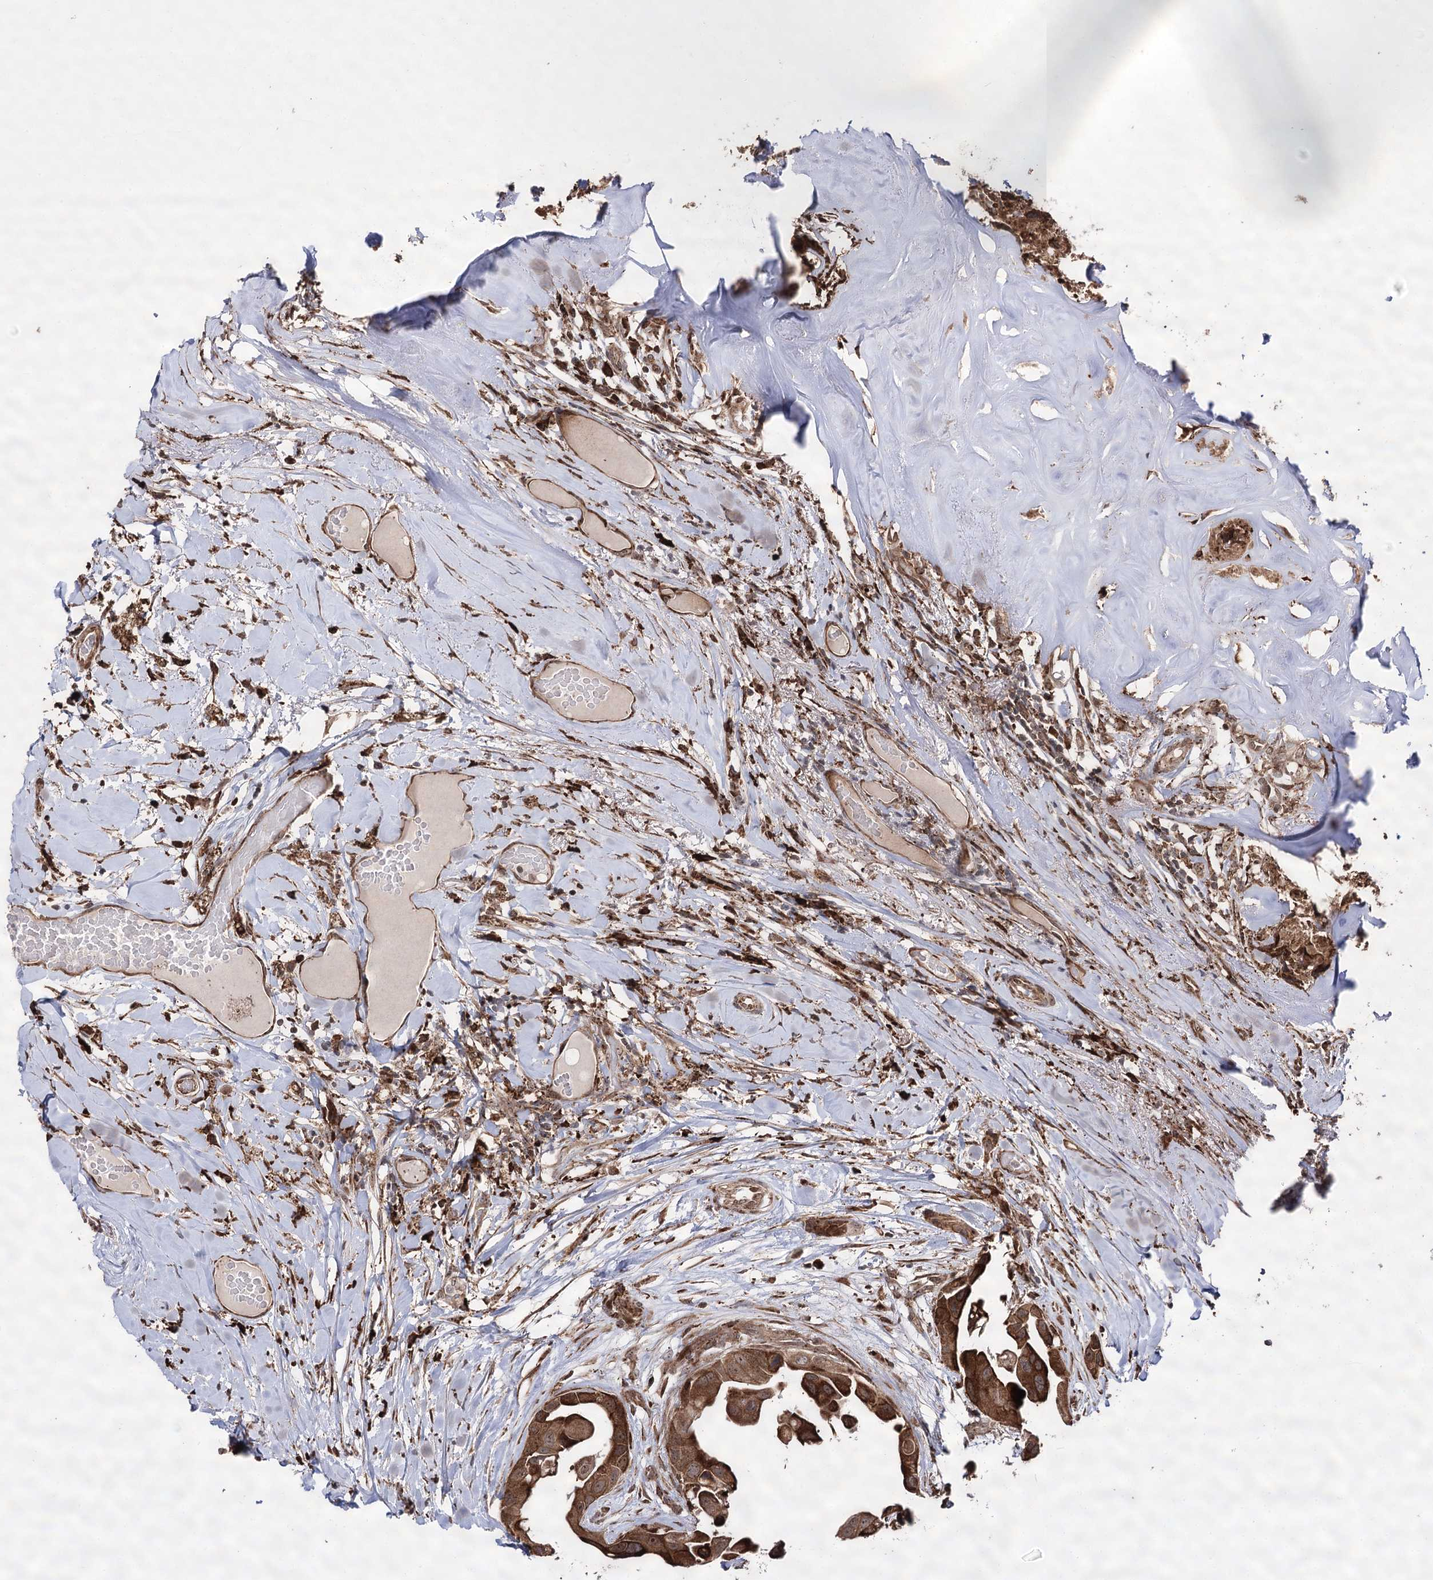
{"staining": {"intensity": "moderate", "quantity": ">75%", "location": "cytoplasmic/membranous,nuclear"}, "tissue": "head and neck cancer", "cell_type": "Tumor cells", "image_type": "cancer", "snomed": [{"axis": "morphology", "description": "Adenocarcinoma, NOS"}, {"axis": "morphology", "description": "Adenocarcinoma, metastatic, NOS"}, {"axis": "topography", "description": "Head-Neck"}], "caption": "Approximately >75% of tumor cells in head and neck cancer reveal moderate cytoplasmic/membranous and nuclear protein positivity as visualized by brown immunohistochemical staining.", "gene": "FANCL", "patient": {"sex": "male", "age": 75}}